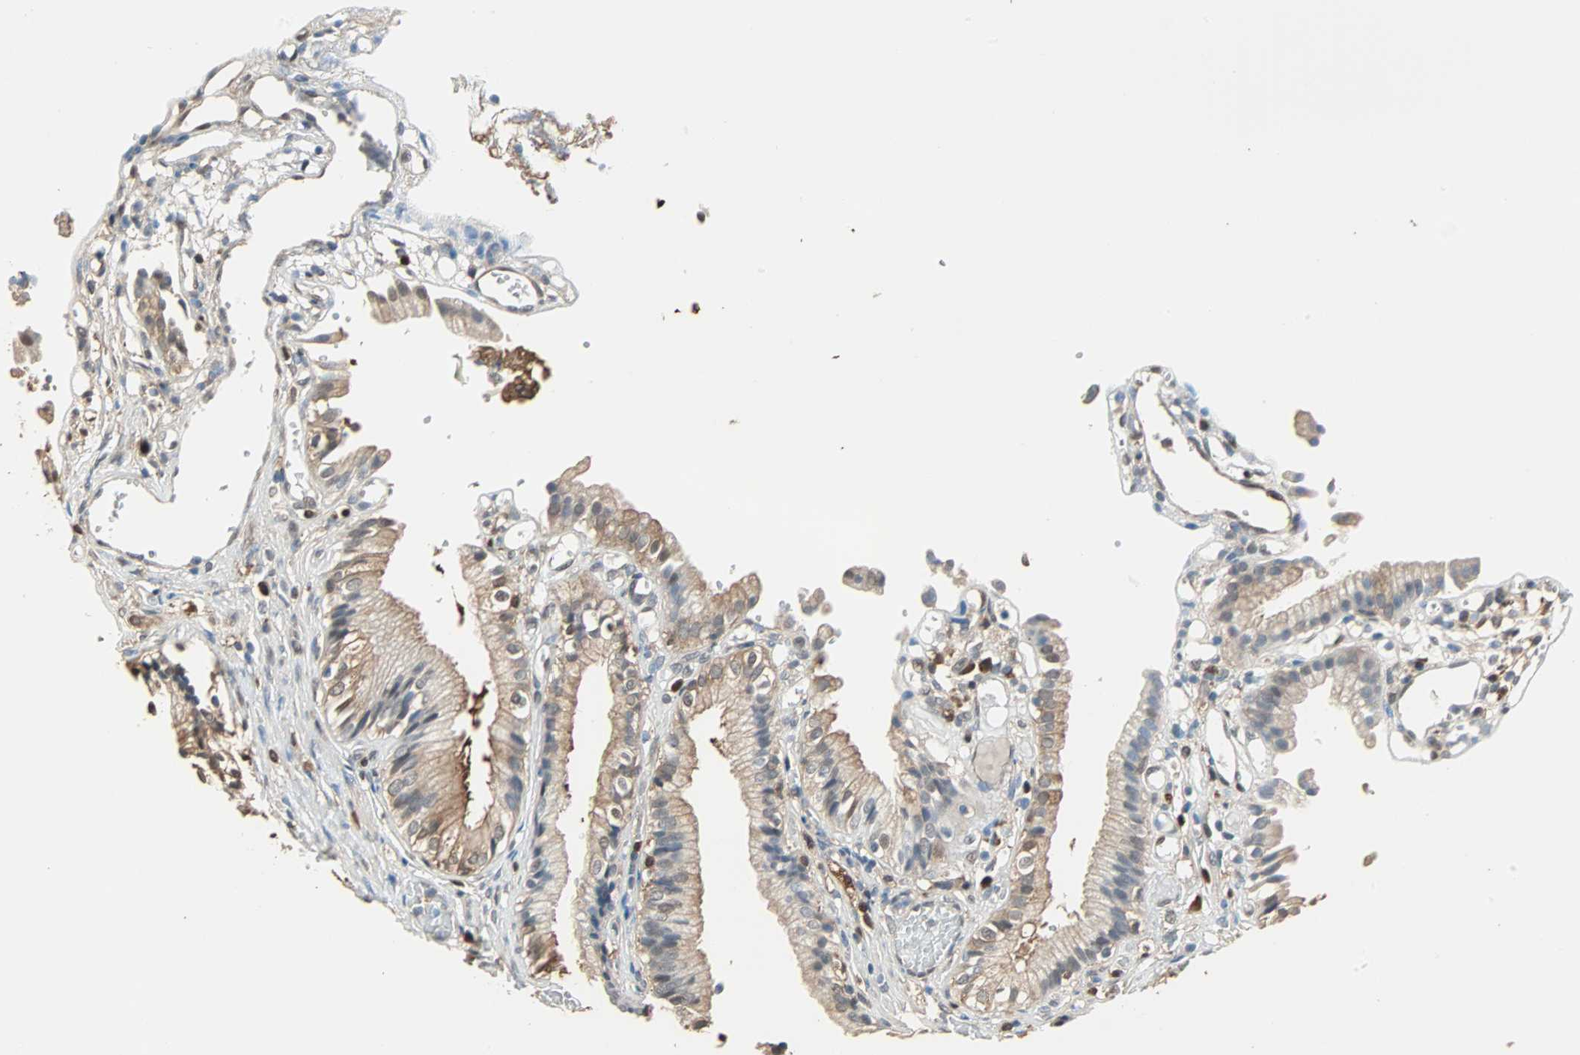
{"staining": {"intensity": "moderate", "quantity": ">75%", "location": "cytoplasmic/membranous,nuclear"}, "tissue": "gallbladder", "cell_type": "Glandular cells", "image_type": "normal", "snomed": [{"axis": "morphology", "description": "Normal tissue, NOS"}, {"axis": "topography", "description": "Gallbladder"}], "caption": "Immunohistochemistry photomicrograph of benign gallbladder: gallbladder stained using IHC demonstrates medium levels of moderate protein expression localized specifically in the cytoplasmic/membranous,nuclear of glandular cells, appearing as a cytoplasmic/membranous,nuclear brown color.", "gene": "PRDX1", "patient": {"sex": "male", "age": 65}}